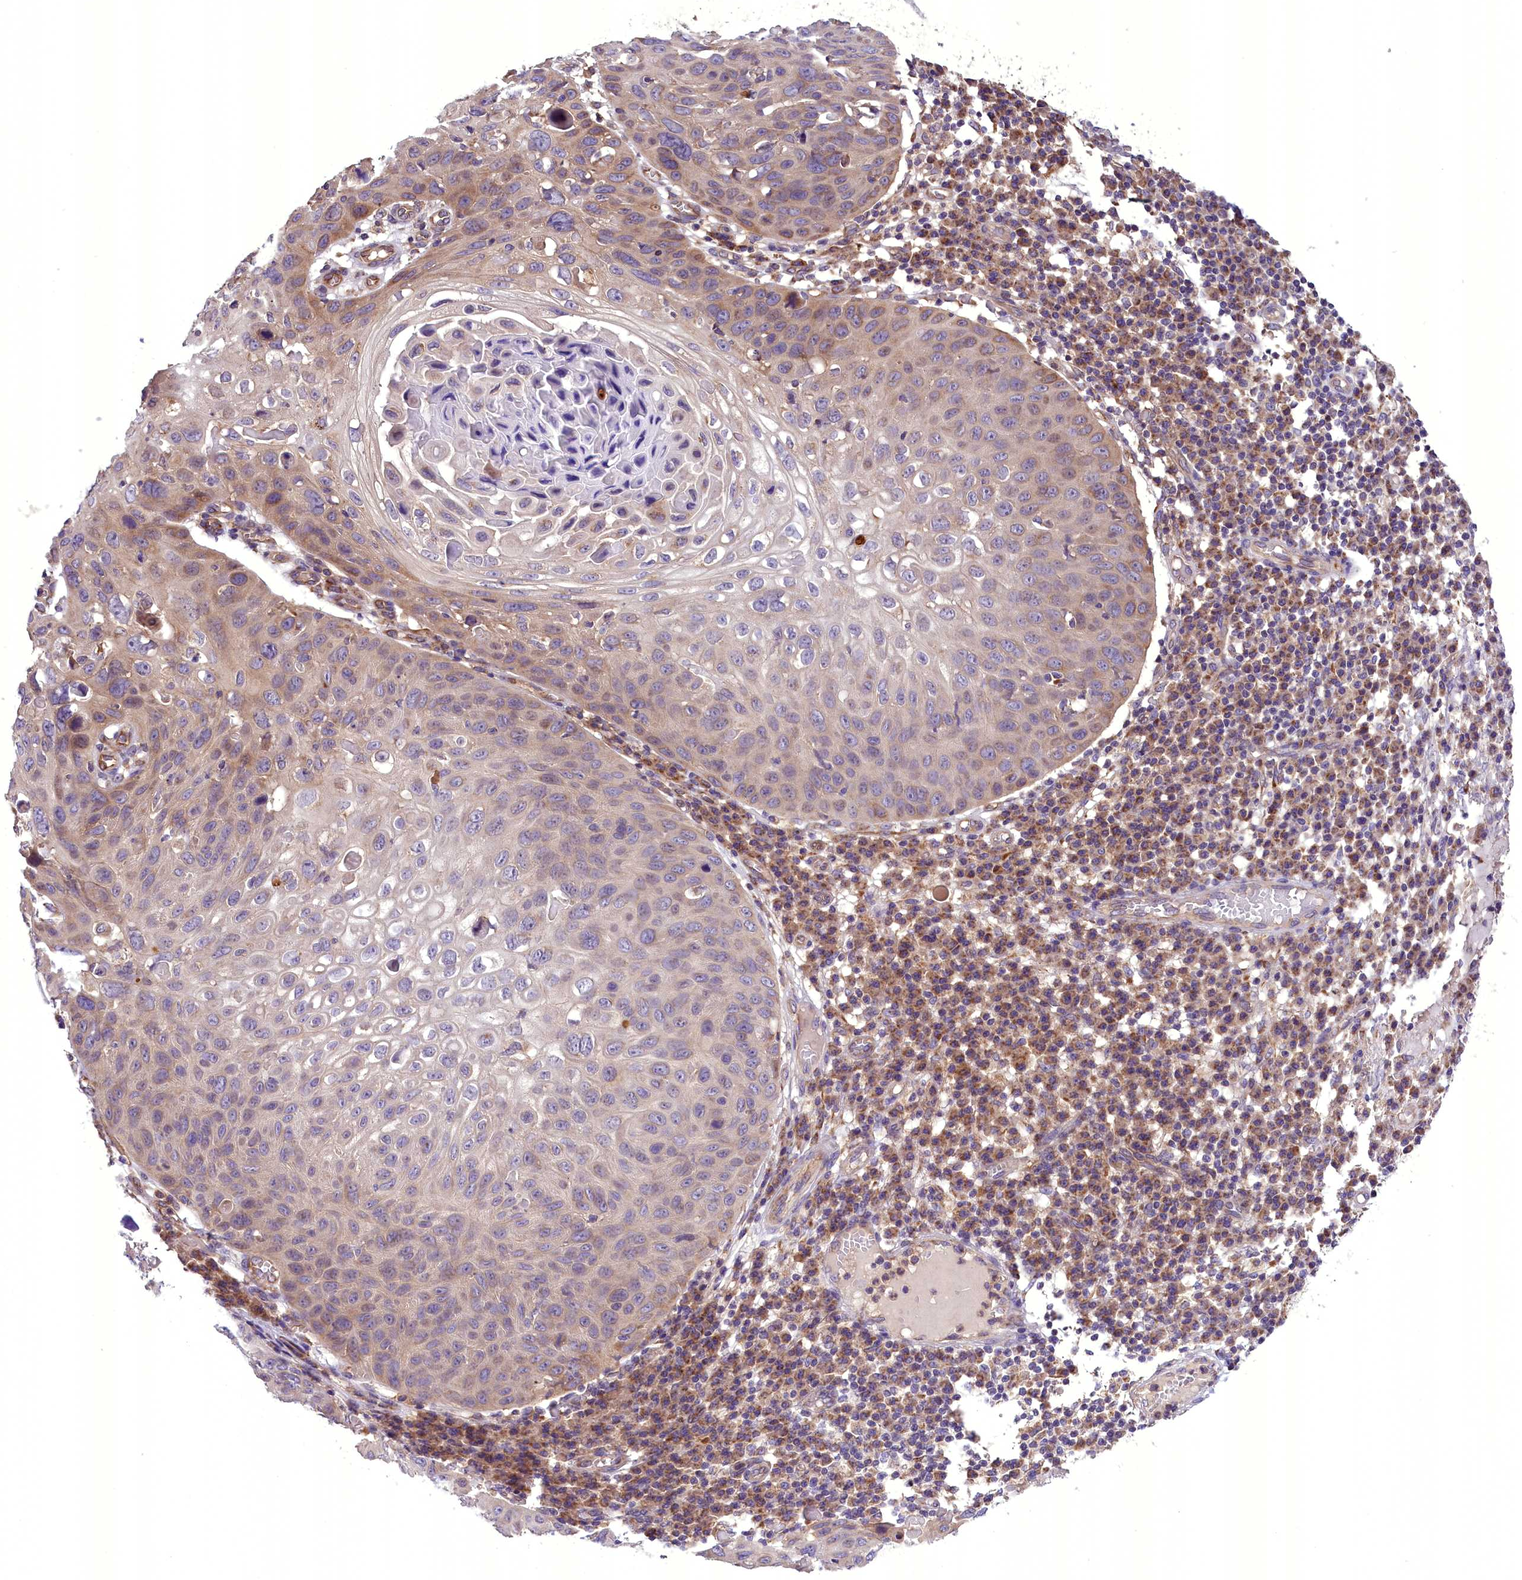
{"staining": {"intensity": "weak", "quantity": "<25%", "location": "cytoplasmic/membranous"}, "tissue": "skin cancer", "cell_type": "Tumor cells", "image_type": "cancer", "snomed": [{"axis": "morphology", "description": "Squamous cell carcinoma, NOS"}, {"axis": "topography", "description": "Skin"}], "caption": "High magnification brightfield microscopy of skin squamous cell carcinoma stained with DAB (brown) and counterstained with hematoxylin (blue): tumor cells show no significant positivity. (DAB IHC, high magnification).", "gene": "DNAJB9", "patient": {"sex": "female", "age": 90}}